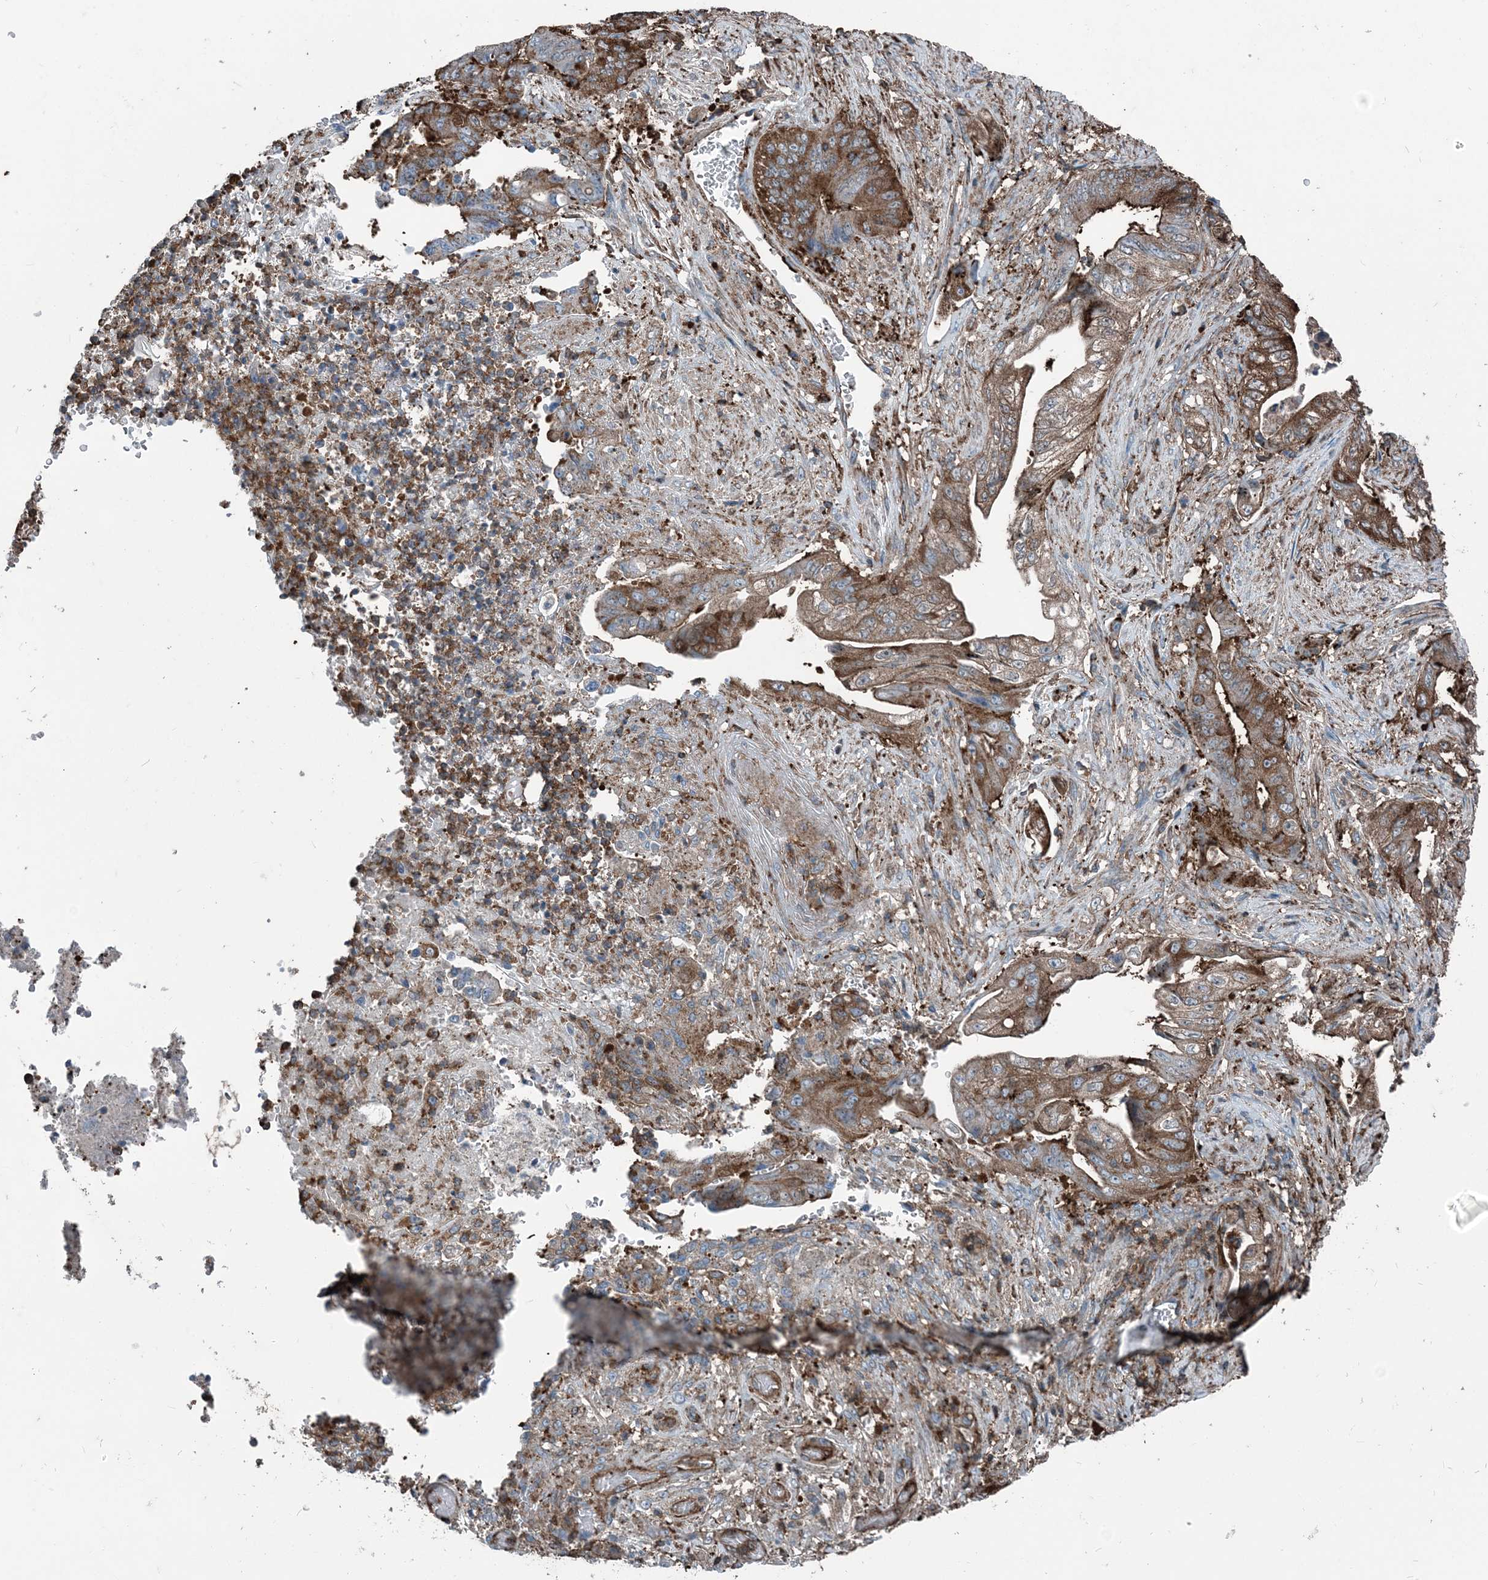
{"staining": {"intensity": "strong", "quantity": ">75%", "location": "cytoplasmic/membranous"}, "tissue": "stomach cancer", "cell_type": "Tumor cells", "image_type": "cancer", "snomed": [{"axis": "morphology", "description": "Adenocarcinoma, NOS"}, {"axis": "topography", "description": "Stomach"}], "caption": "Immunohistochemical staining of stomach adenocarcinoma shows strong cytoplasmic/membranous protein expression in about >75% of tumor cells.", "gene": "CFL1", "patient": {"sex": "female", "age": 73}}